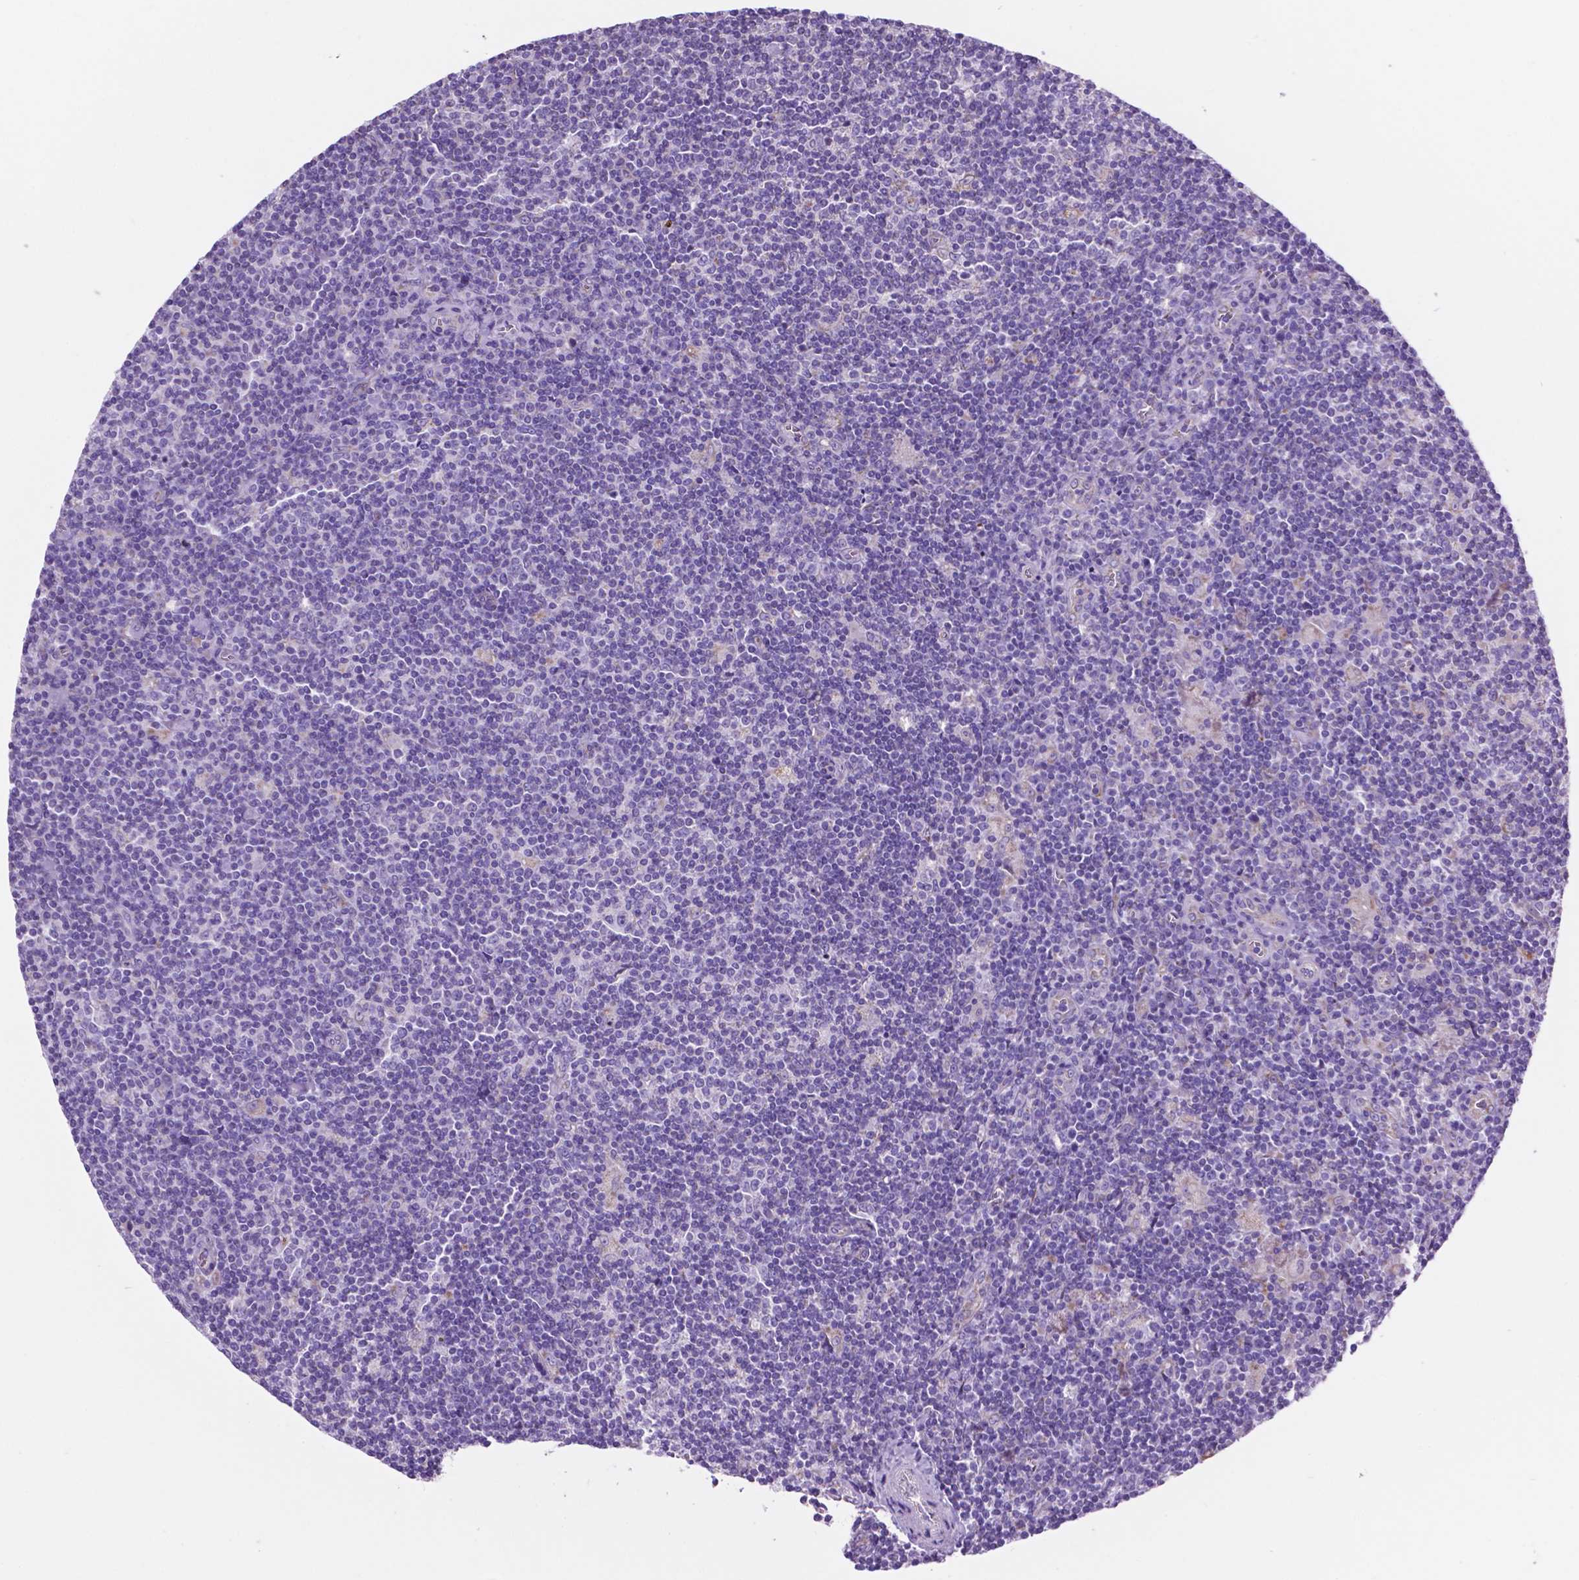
{"staining": {"intensity": "negative", "quantity": "none", "location": "none"}, "tissue": "lymphoma", "cell_type": "Tumor cells", "image_type": "cancer", "snomed": [{"axis": "morphology", "description": "Hodgkin's disease, NOS"}, {"axis": "topography", "description": "Lymph node"}], "caption": "Hodgkin's disease was stained to show a protein in brown. There is no significant positivity in tumor cells.", "gene": "TMEM121B", "patient": {"sex": "male", "age": 40}}